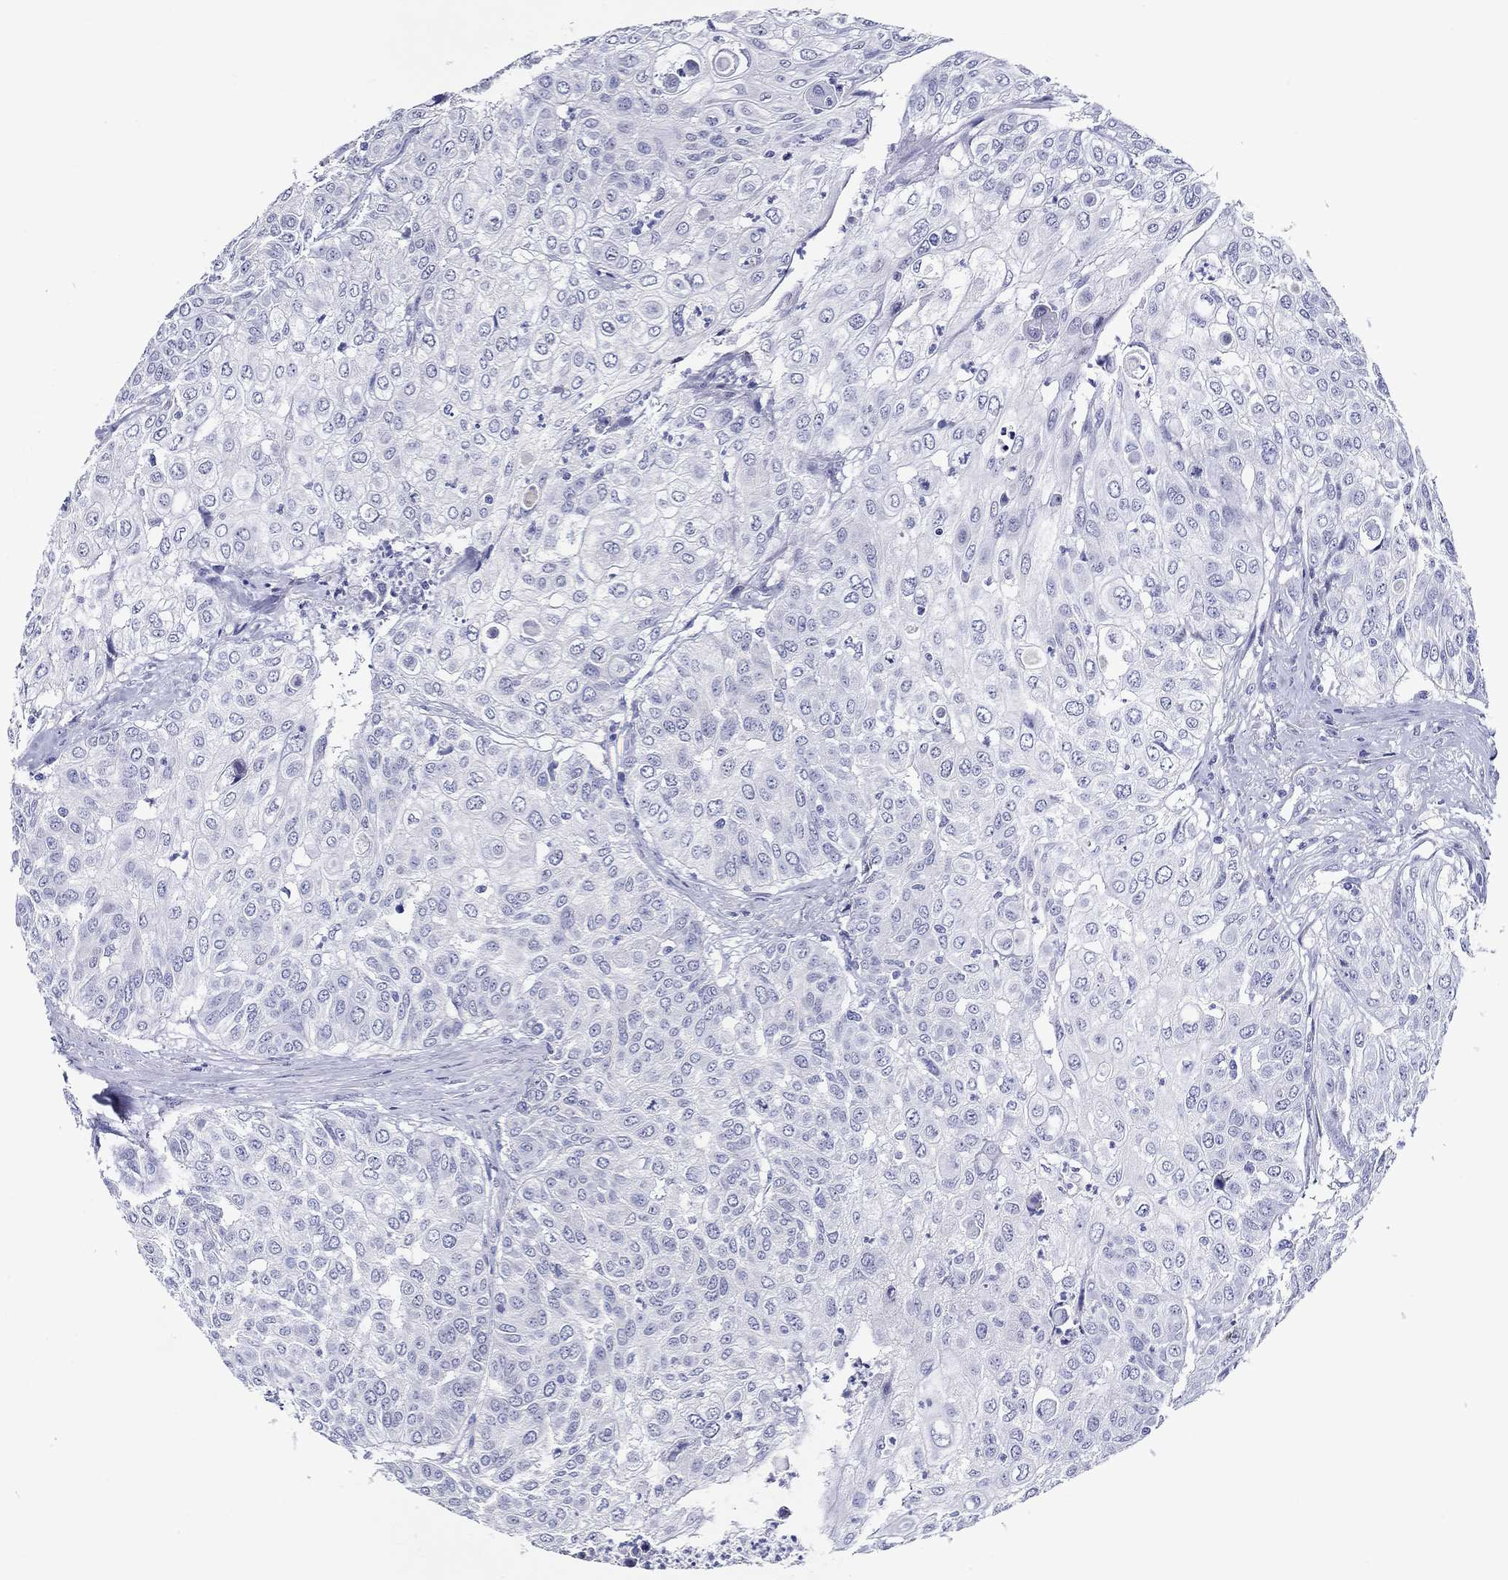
{"staining": {"intensity": "negative", "quantity": "none", "location": "none"}, "tissue": "urothelial cancer", "cell_type": "Tumor cells", "image_type": "cancer", "snomed": [{"axis": "morphology", "description": "Urothelial carcinoma, High grade"}, {"axis": "topography", "description": "Urinary bladder"}], "caption": "Immunohistochemistry (IHC) histopathology image of neoplastic tissue: urothelial cancer stained with DAB exhibits no significant protein expression in tumor cells.", "gene": "CRYGS", "patient": {"sex": "female", "age": 79}}